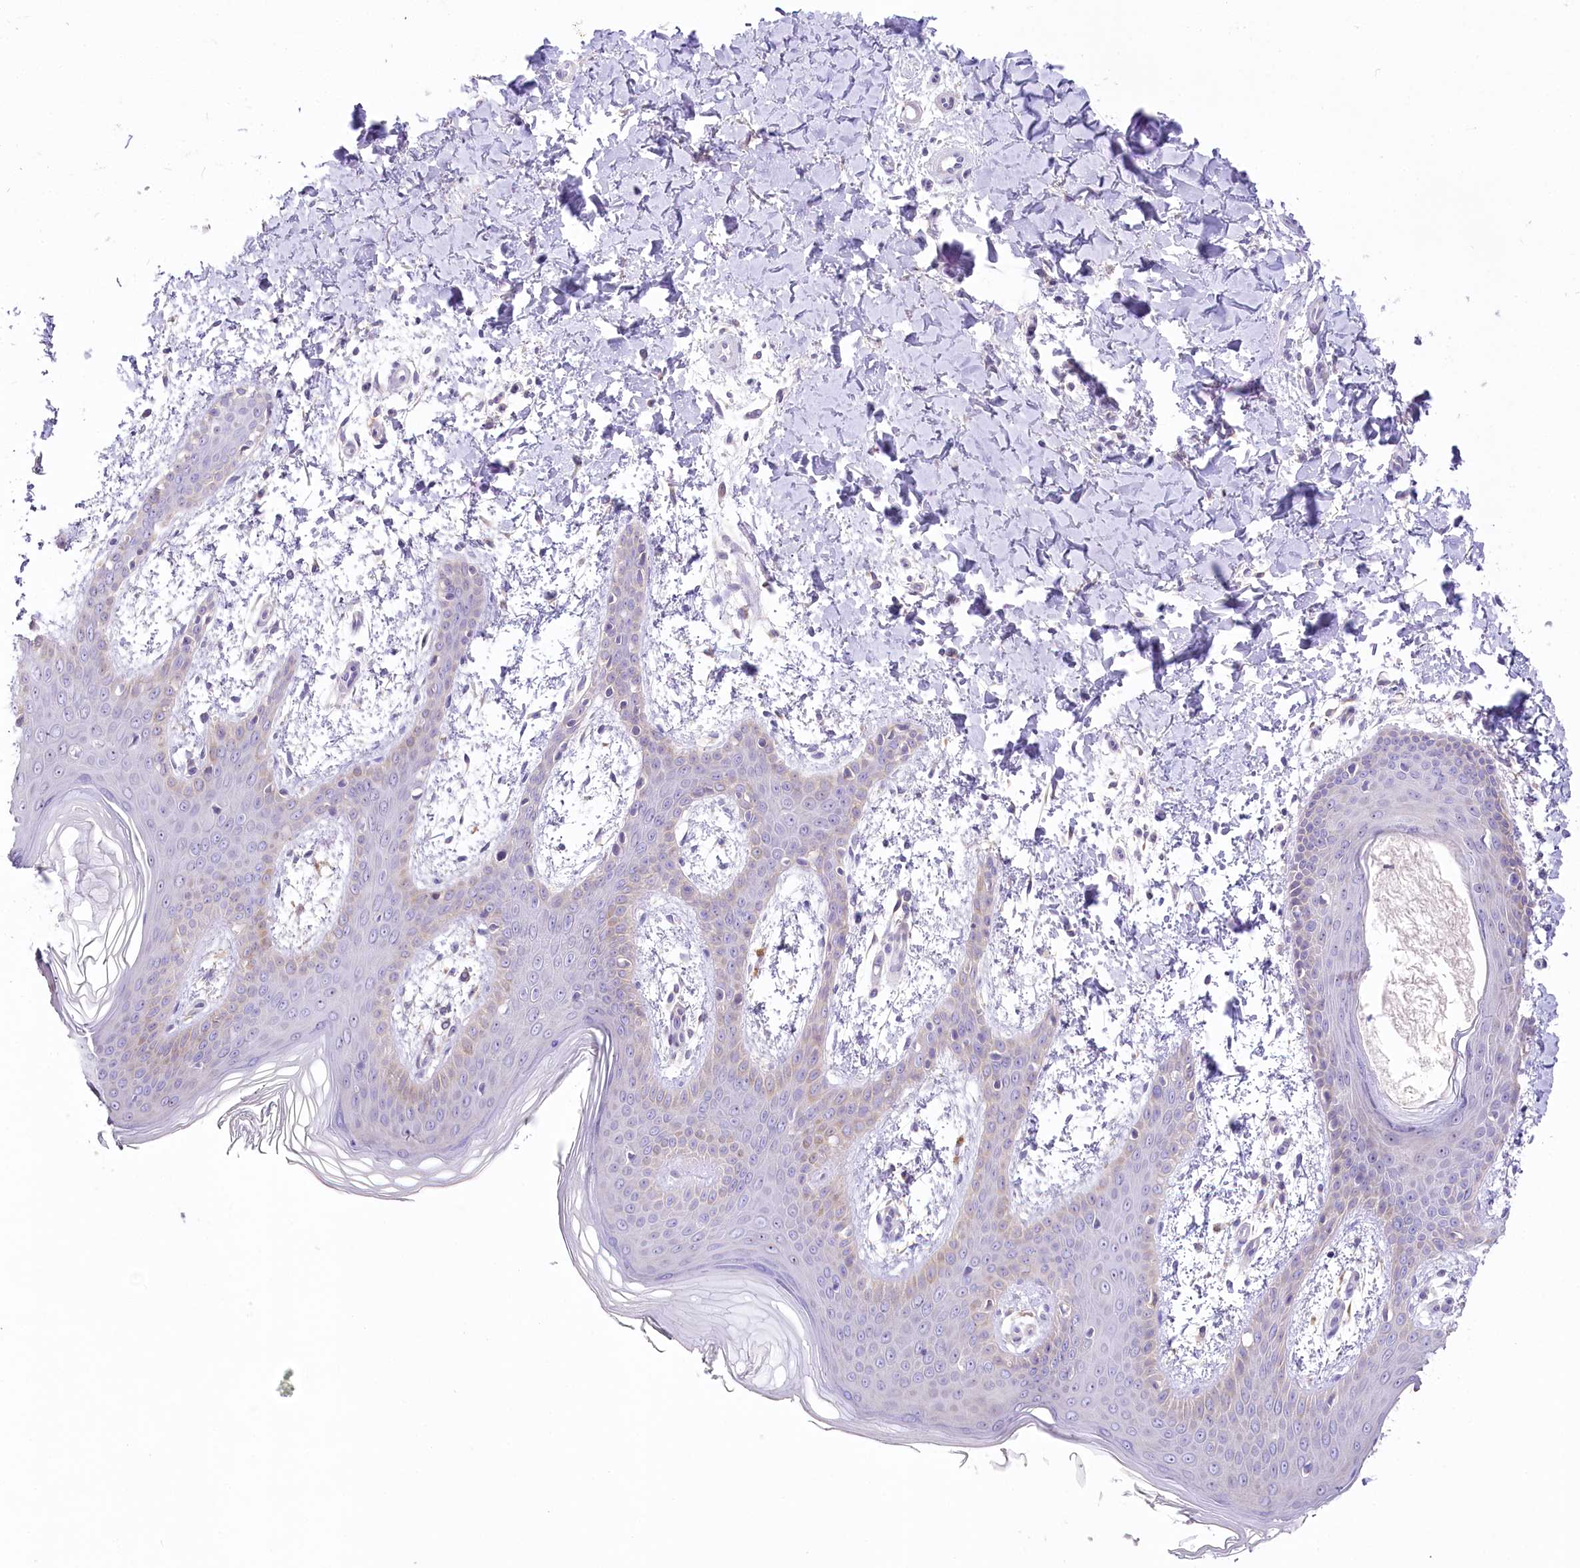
{"staining": {"intensity": "negative", "quantity": "none", "location": "none"}, "tissue": "skin", "cell_type": "Fibroblasts", "image_type": "normal", "snomed": [{"axis": "morphology", "description": "Normal tissue, NOS"}, {"axis": "topography", "description": "Skin"}], "caption": "The photomicrograph reveals no significant expression in fibroblasts of skin. (DAB (3,3'-diaminobenzidine) IHC with hematoxylin counter stain).", "gene": "MYOZ1", "patient": {"sex": "male", "age": 36}}